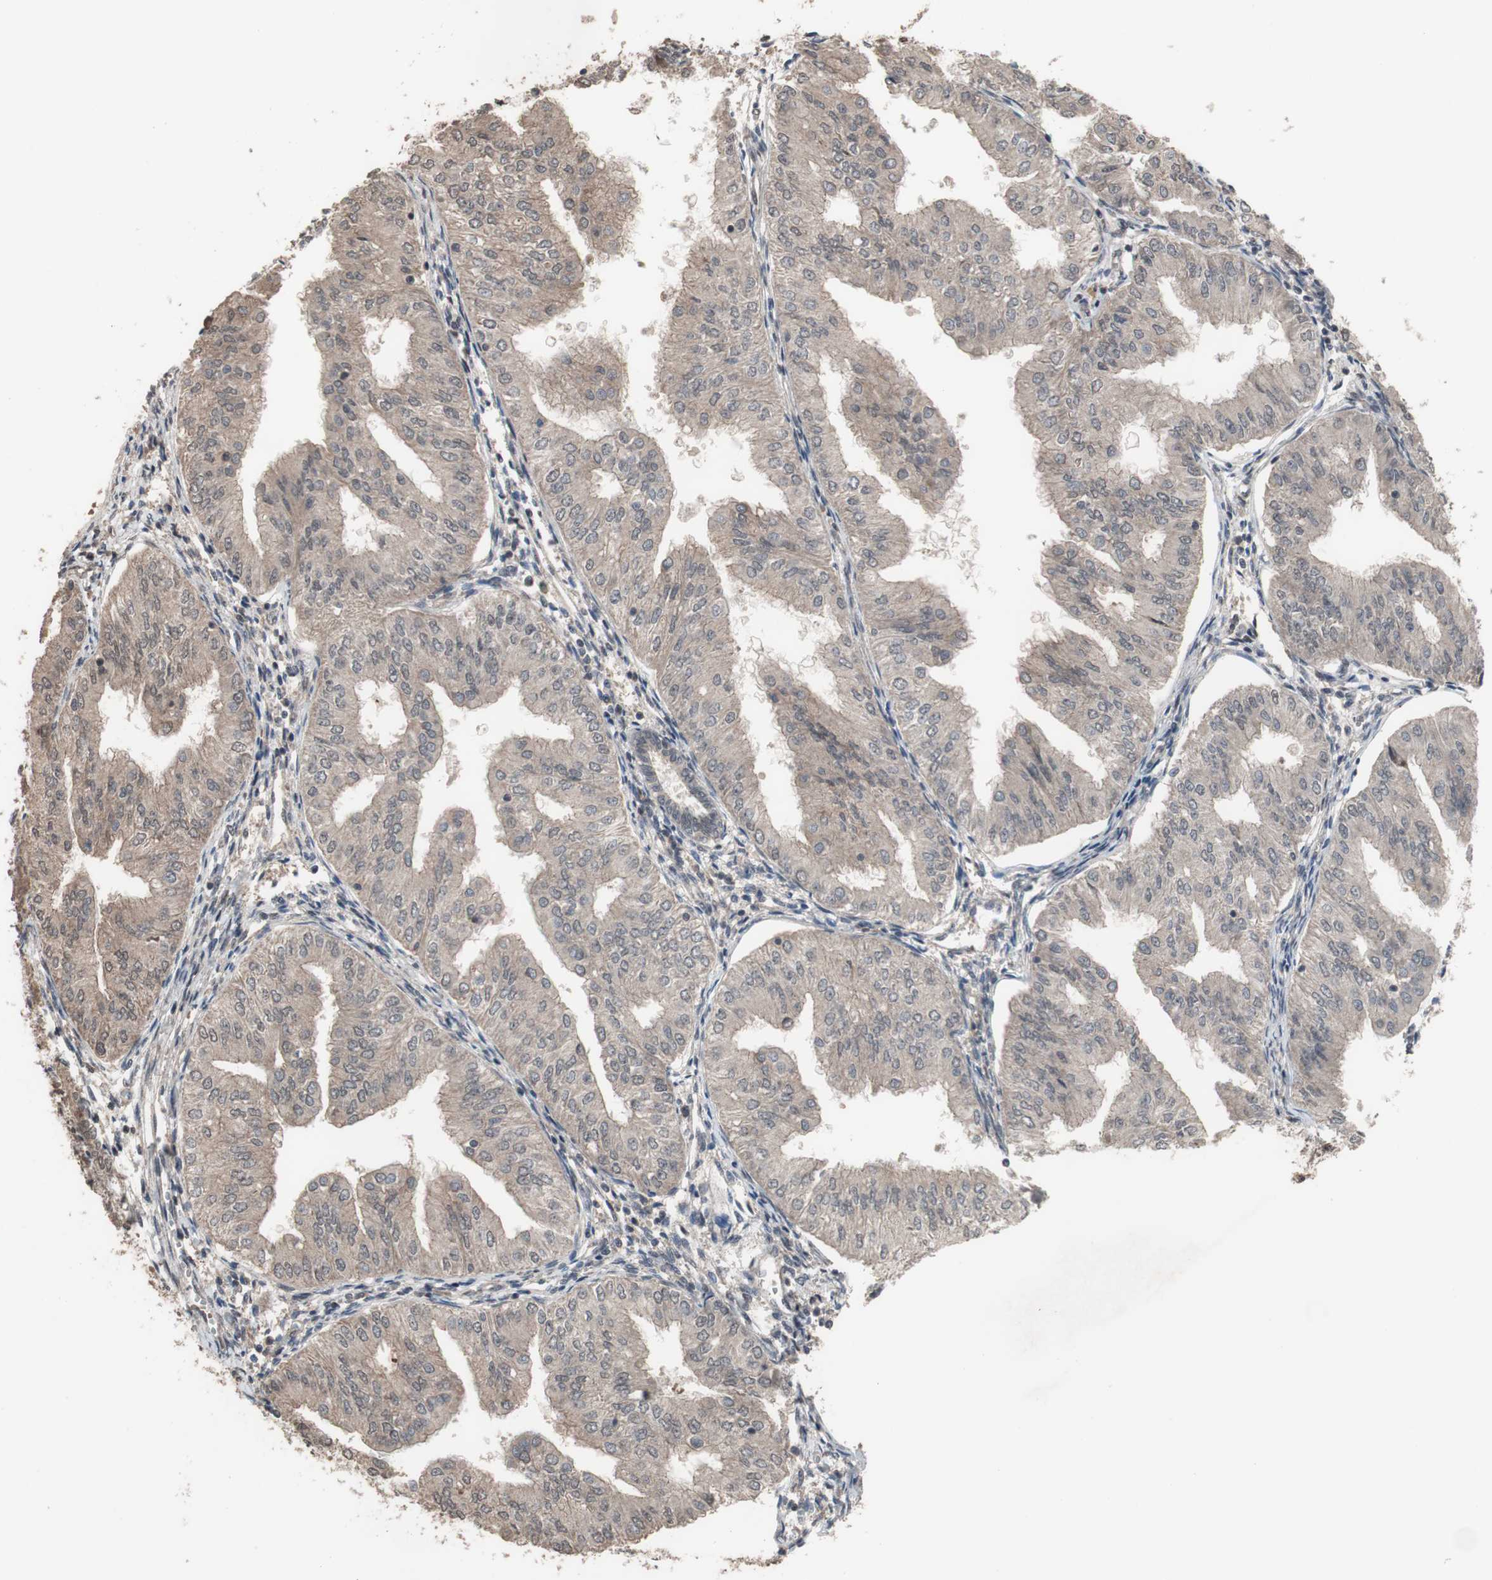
{"staining": {"intensity": "moderate", "quantity": ">75%", "location": "cytoplasmic/membranous"}, "tissue": "endometrial cancer", "cell_type": "Tumor cells", "image_type": "cancer", "snomed": [{"axis": "morphology", "description": "Adenocarcinoma, NOS"}, {"axis": "topography", "description": "Endometrium"}], "caption": "Immunohistochemical staining of endometrial cancer reveals medium levels of moderate cytoplasmic/membranous staining in about >75% of tumor cells.", "gene": "KANSL1", "patient": {"sex": "female", "age": 53}}